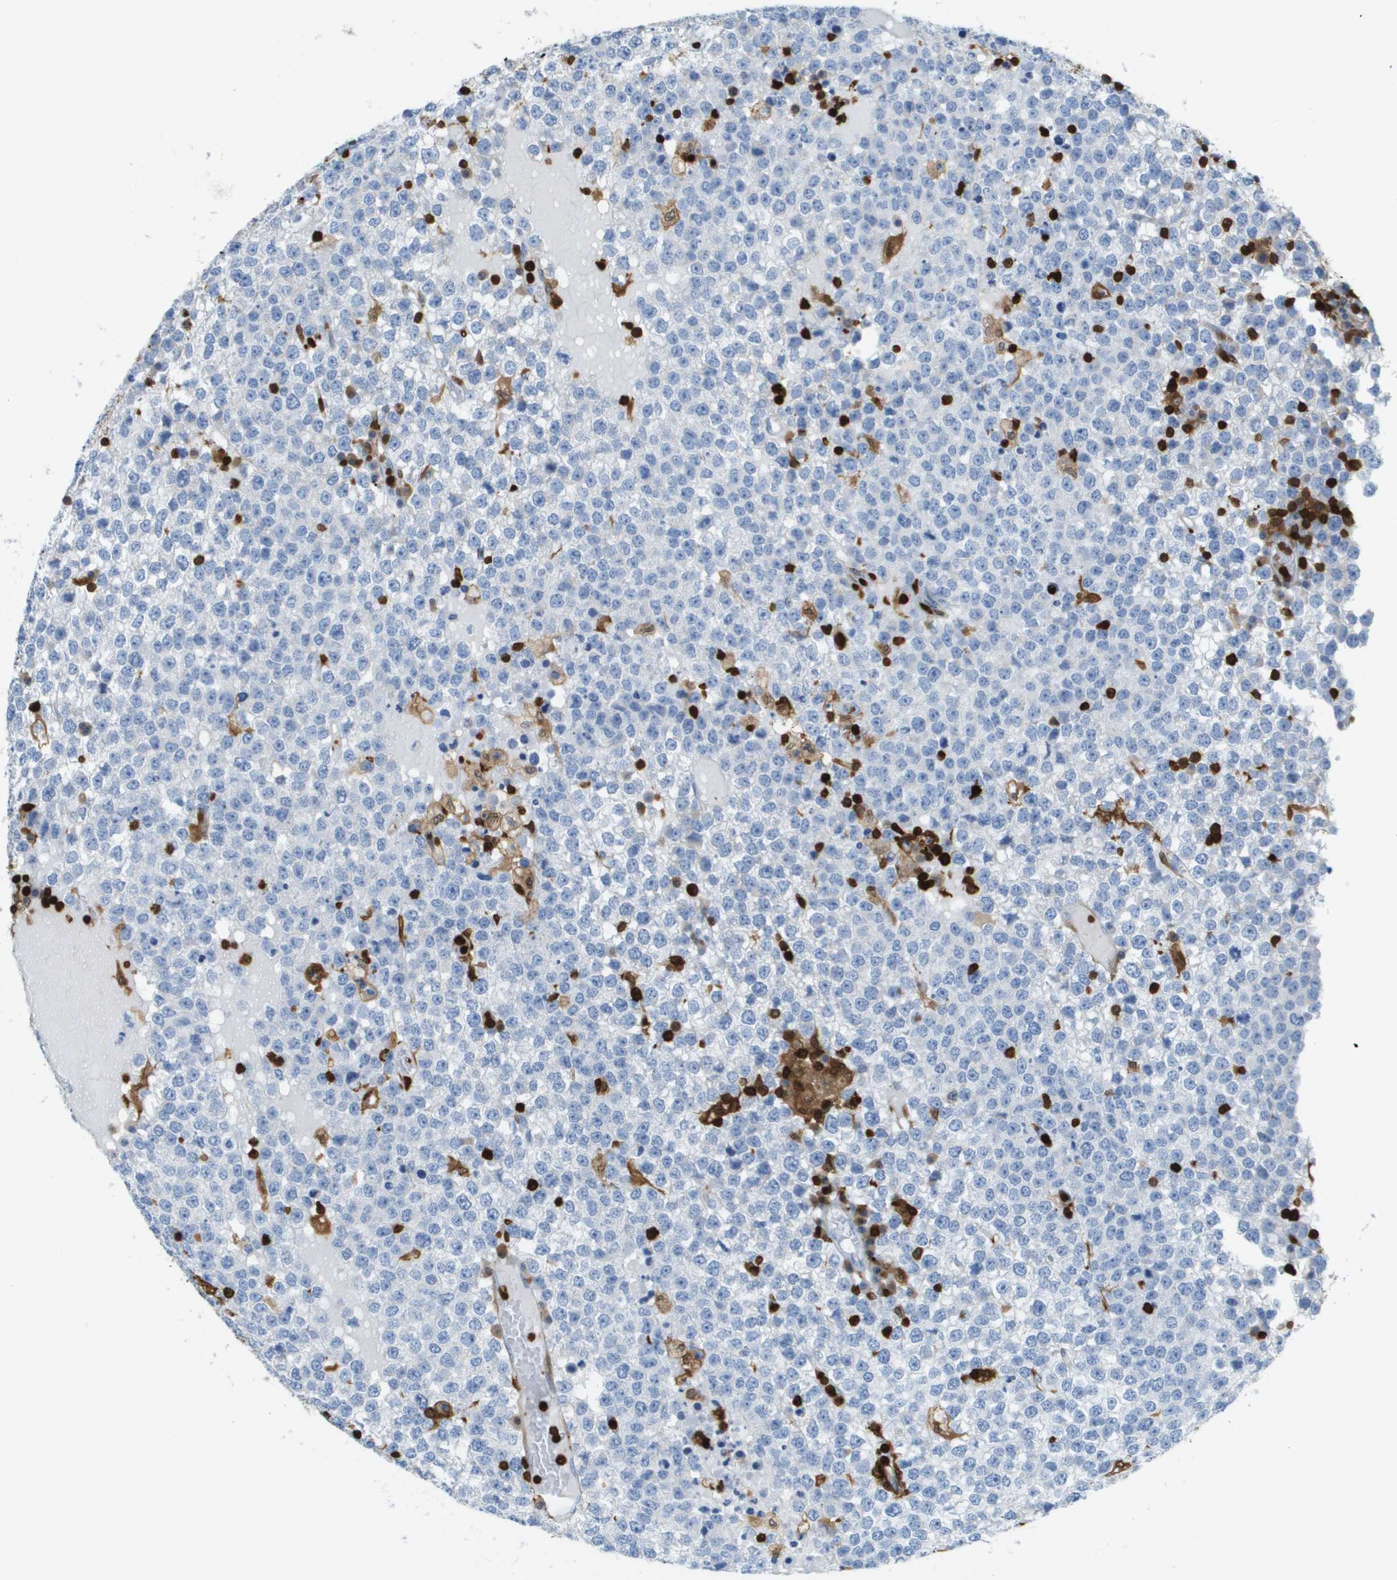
{"staining": {"intensity": "negative", "quantity": "none", "location": "none"}, "tissue": "testis cancer", "cell_type": "Tumor cells", "image_type": "cancer", "snomed": [{"axis": "morphology", "description": "Seminoma, NOS"}, {"axis": "topography", "description": "Testis"}], "caption": "A high-resolution image shows IHC staining of testis cancer, which demonstrates no significant positivity in tumor cells. (Brightfield microscopy of DAB immunohistochemistry (IHC) at high magnification).", "gene": "DOCK5", "patient": {"sex": "male", "age": 65}}